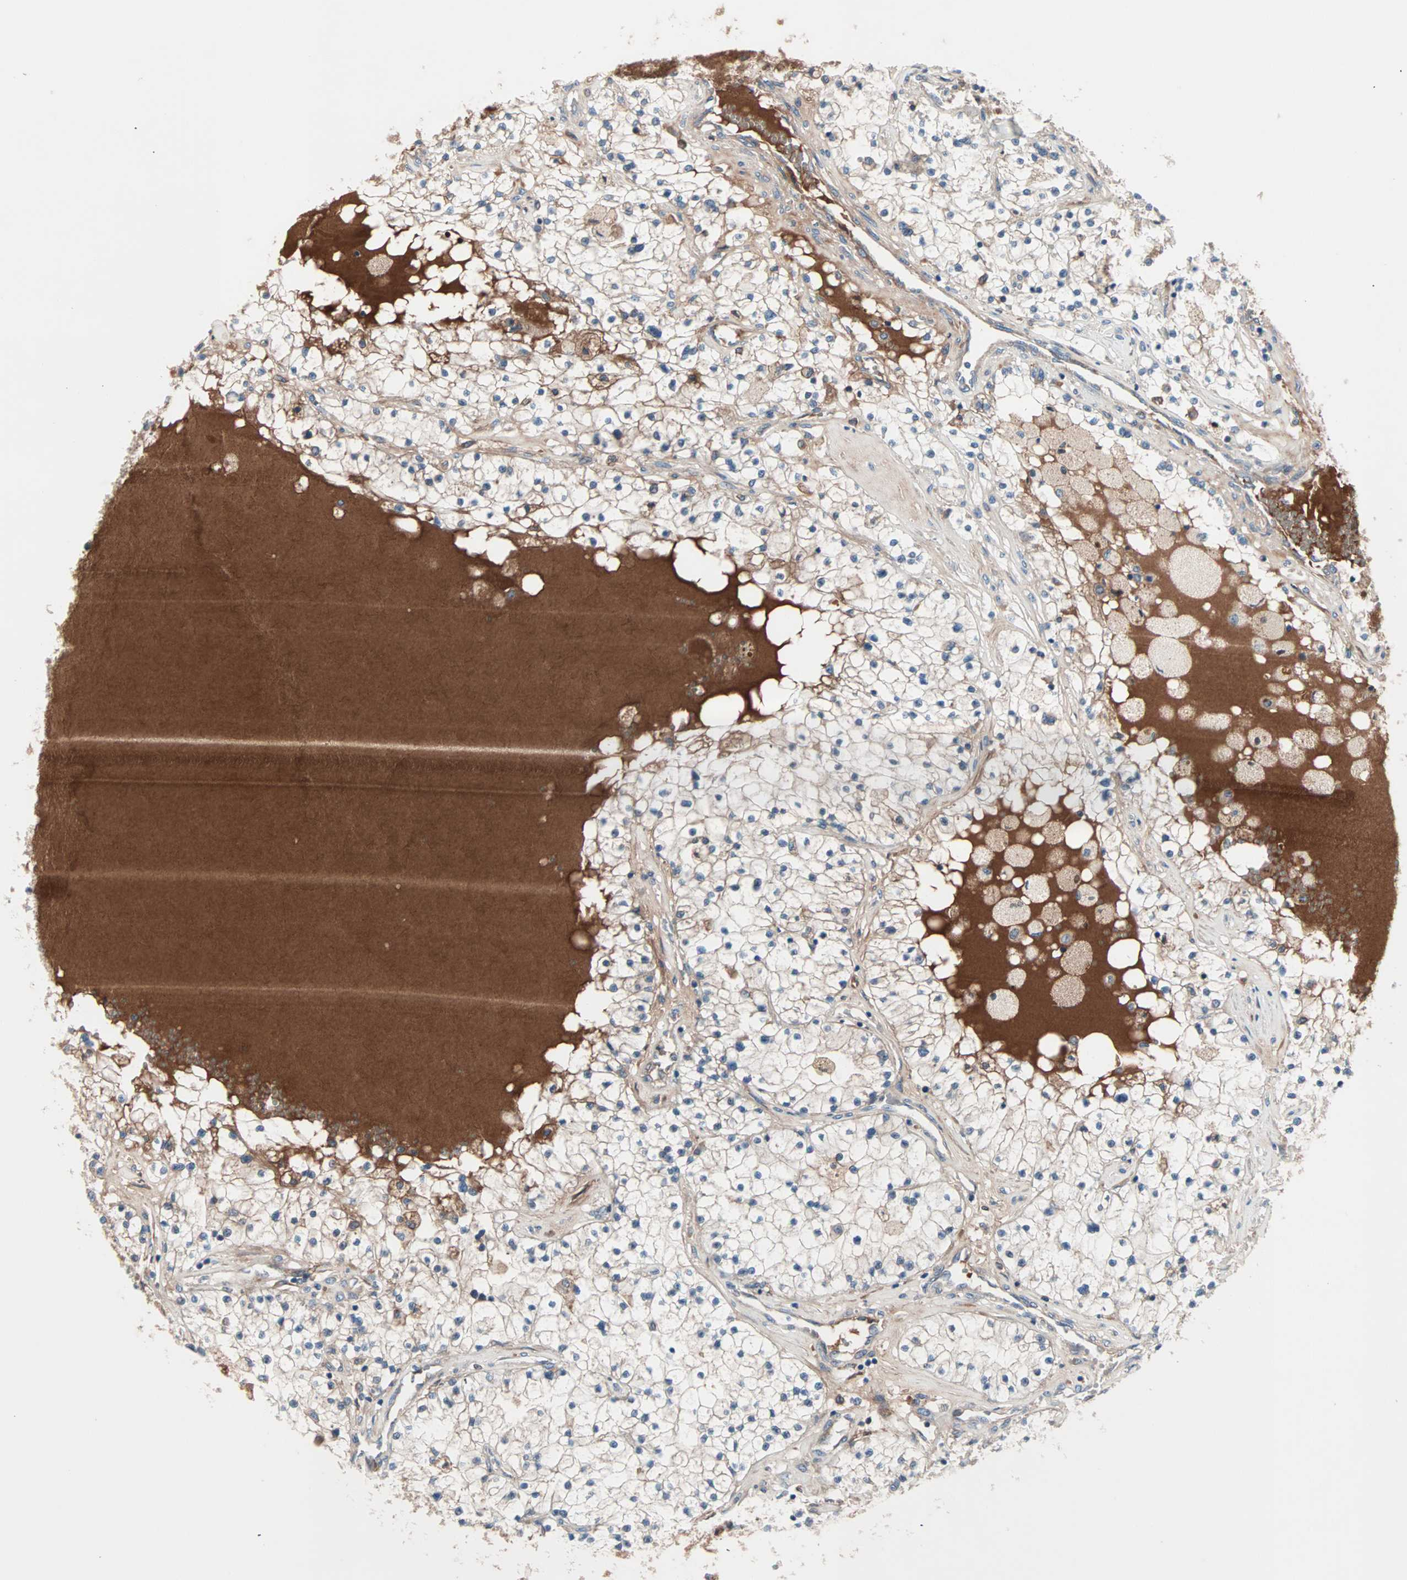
{"staining": {"intensity": "weak", "quantity": "<25%", "location": "cytoplasmic/membranous"}, "tissue": "renal cancer", "cell_type": "Tumor cells", "image_type": "cancer", "snomed": [{"axis": "morphology", "description": "Adenocarcinoma, NOS"}, {"axis": "topography", "description": "Kidney"}], "caption": "A photomicrograph of human renal cancer is negative for staining in tumor cells.", "gene": "CAD", "patient": {"sex": "male", "age": 68}}